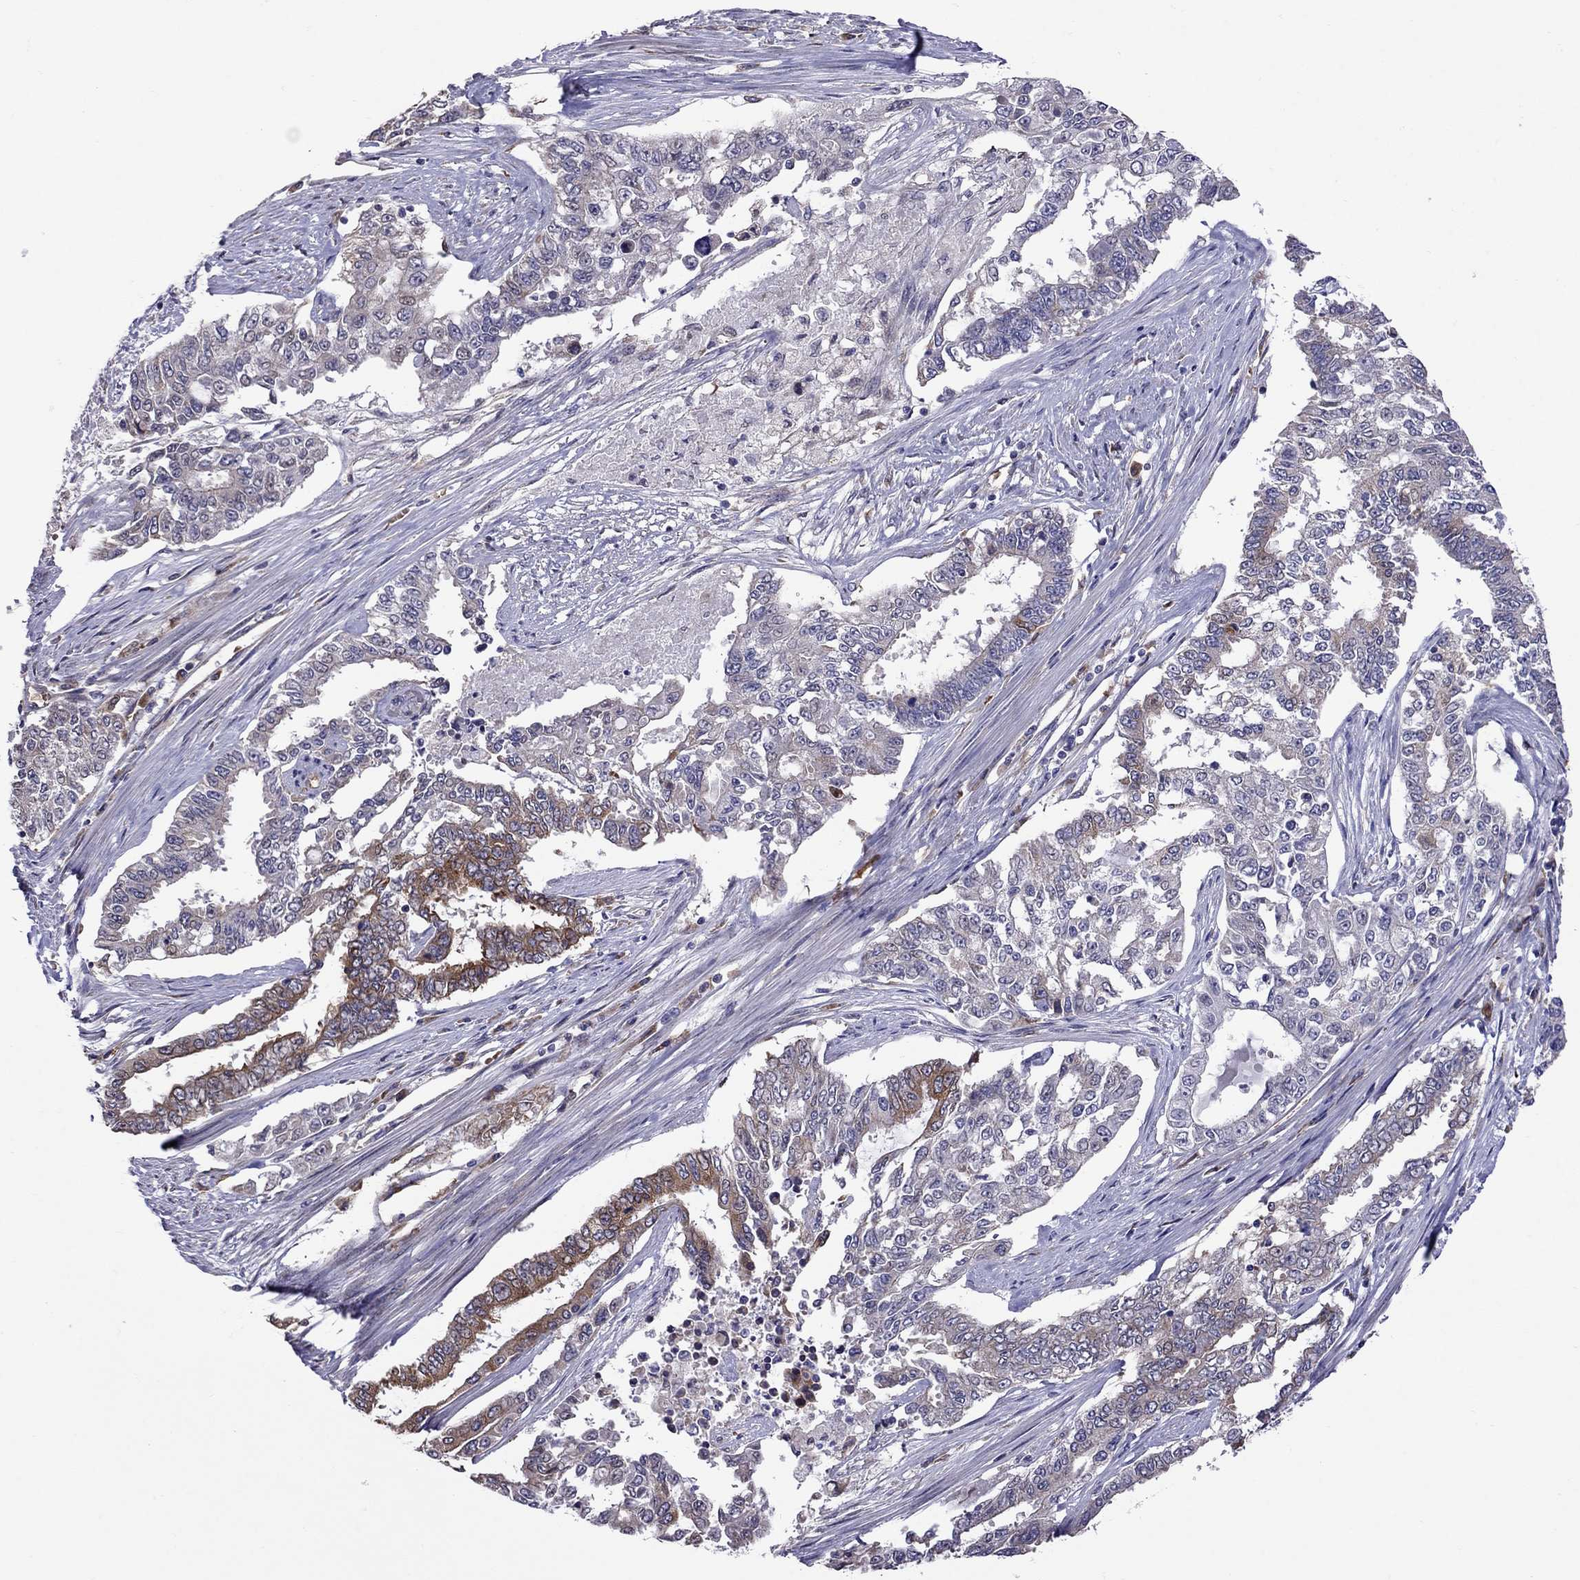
{"staining": {"intensity": "strong", "quantity": "<25%", "location": "cytoplasmic/membranous"}, "tissue": "endometrial cancer", "cell_type": "Tumor cells", "image_type": "cancer", "snomed": [{"axis": "morphology", "description": "Adenocarcinoma, NOS"}, {"axis": "topography", "description": "Uterus"}], "caption": "Strong cytoplasmic/membranous positivity is seen in about <25% of tumor cells in endometrial adenocarcinoma.", "gene": "ADAM28", "patient": {"sex": "female", "age": 59}}